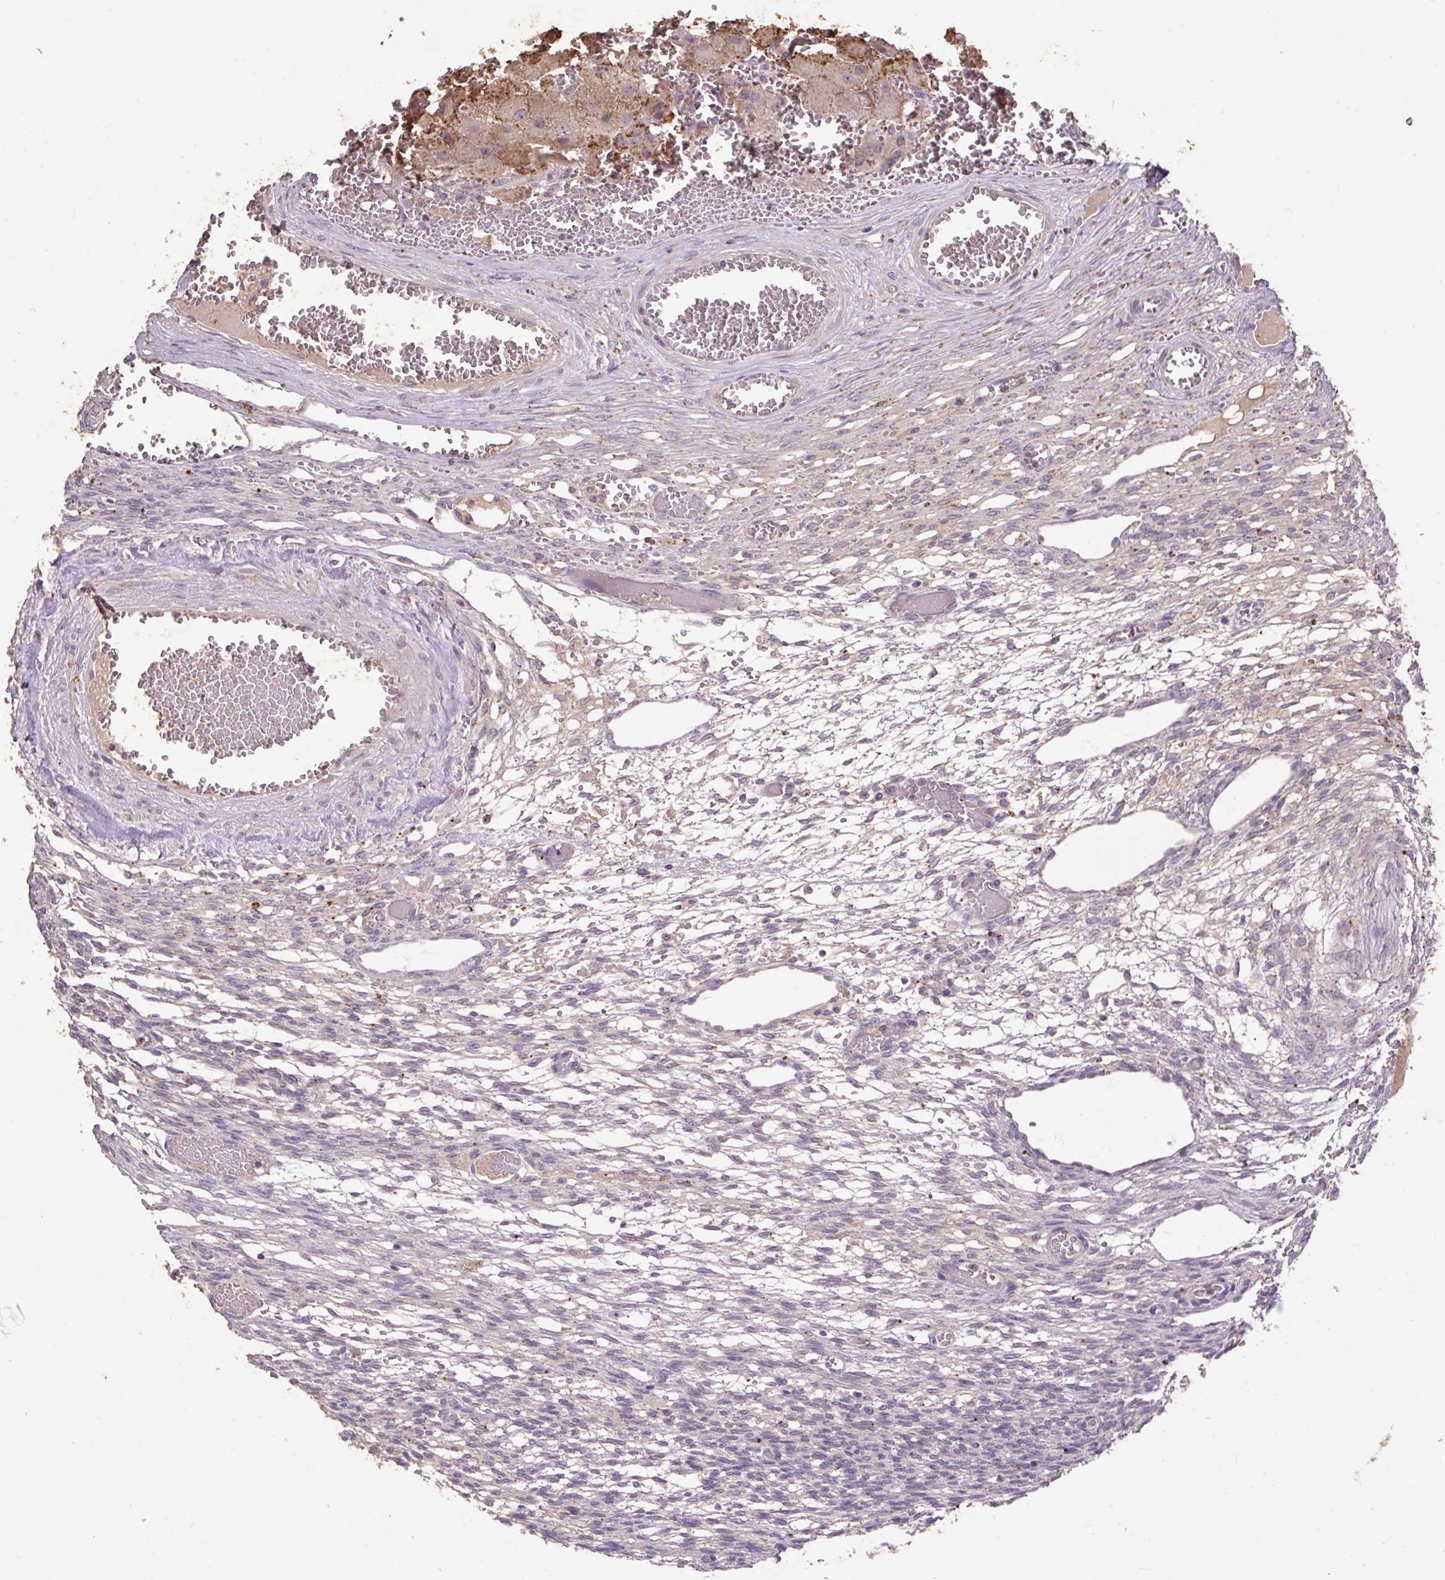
{"staining": {"intensity": "moderate", "quantity": ">75%", "location": "cytoplasmic/membranous"}, "tissue": "ovary", "cell_type": "Follicle cells", "image_type": "normal", "snomed": [{"axis": "morphology", "description": "Normal tissue, NOS"}, {"axis": "topography", "description": "Ovary"}], "caption": "About >75% of follicle cells in unremarkable ovary display moderate cytoplasmic/membranous protein positivity as visualized by brown immunohistochemical staining.", "gene": "LRTM2", "patient": {"sex": "female", "age": 67}}